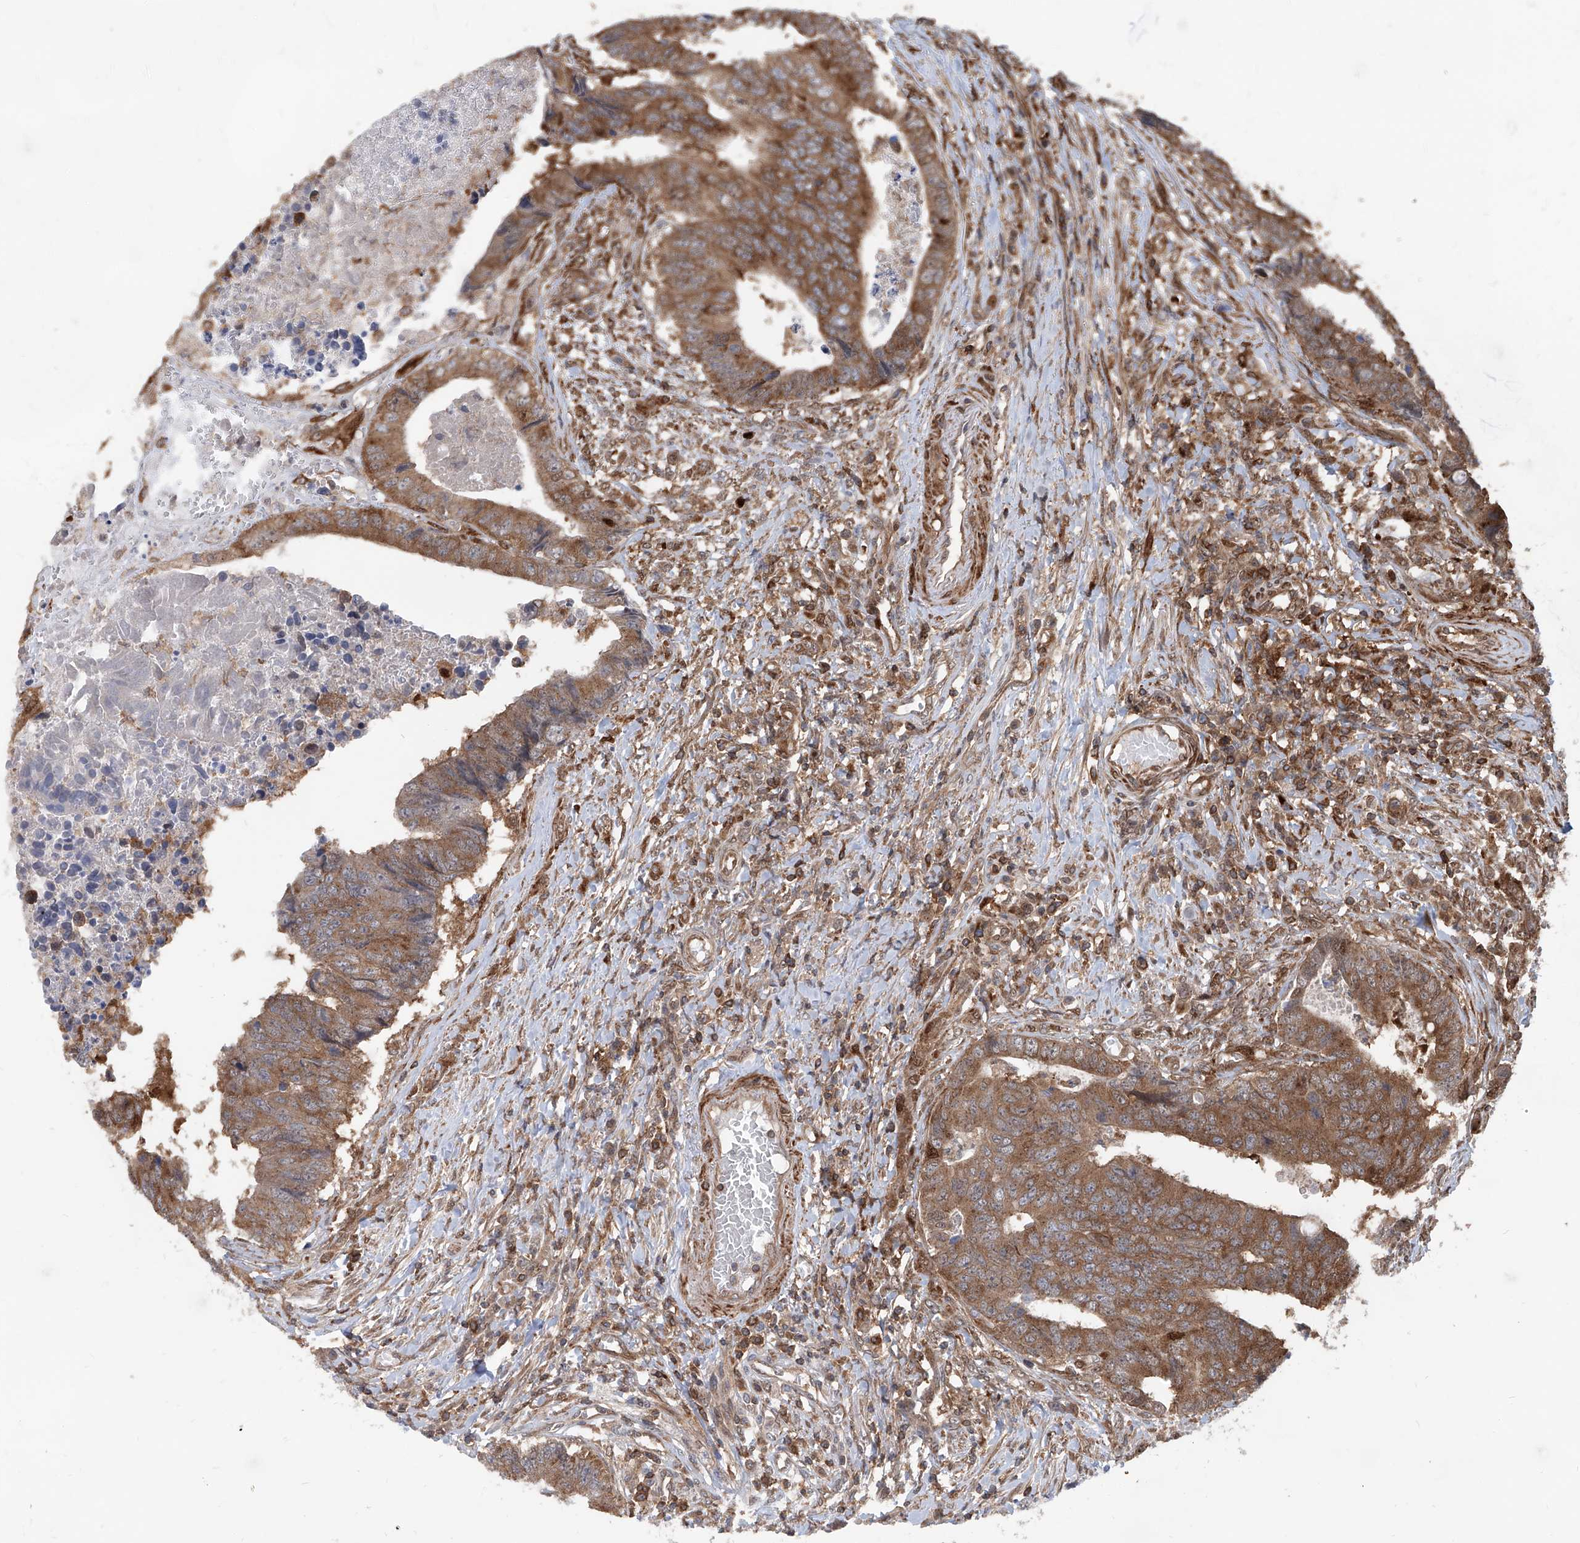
{"staining": {"intensity": "moderate", "quantity": ">75%", "location": "cytoplasmic/membranous"}, "tissue": "colorectal cancer", "cell_type": "Tumor cells", "image_type": "cancer", "snomed": [{"axis": "morphology", "description": "Adenocarcinoma, NOS"}, {"axis": "topography", "description": "Rectum"}], "caption": "Protein expression analysis of colorectal cancer (adenocarcinoma) exhibits moderate cytoplasmic/membranous expression in about >75% of tumor cells.", "gene": "MAGED2", "patient": {"sex": "male", "age": 84}}